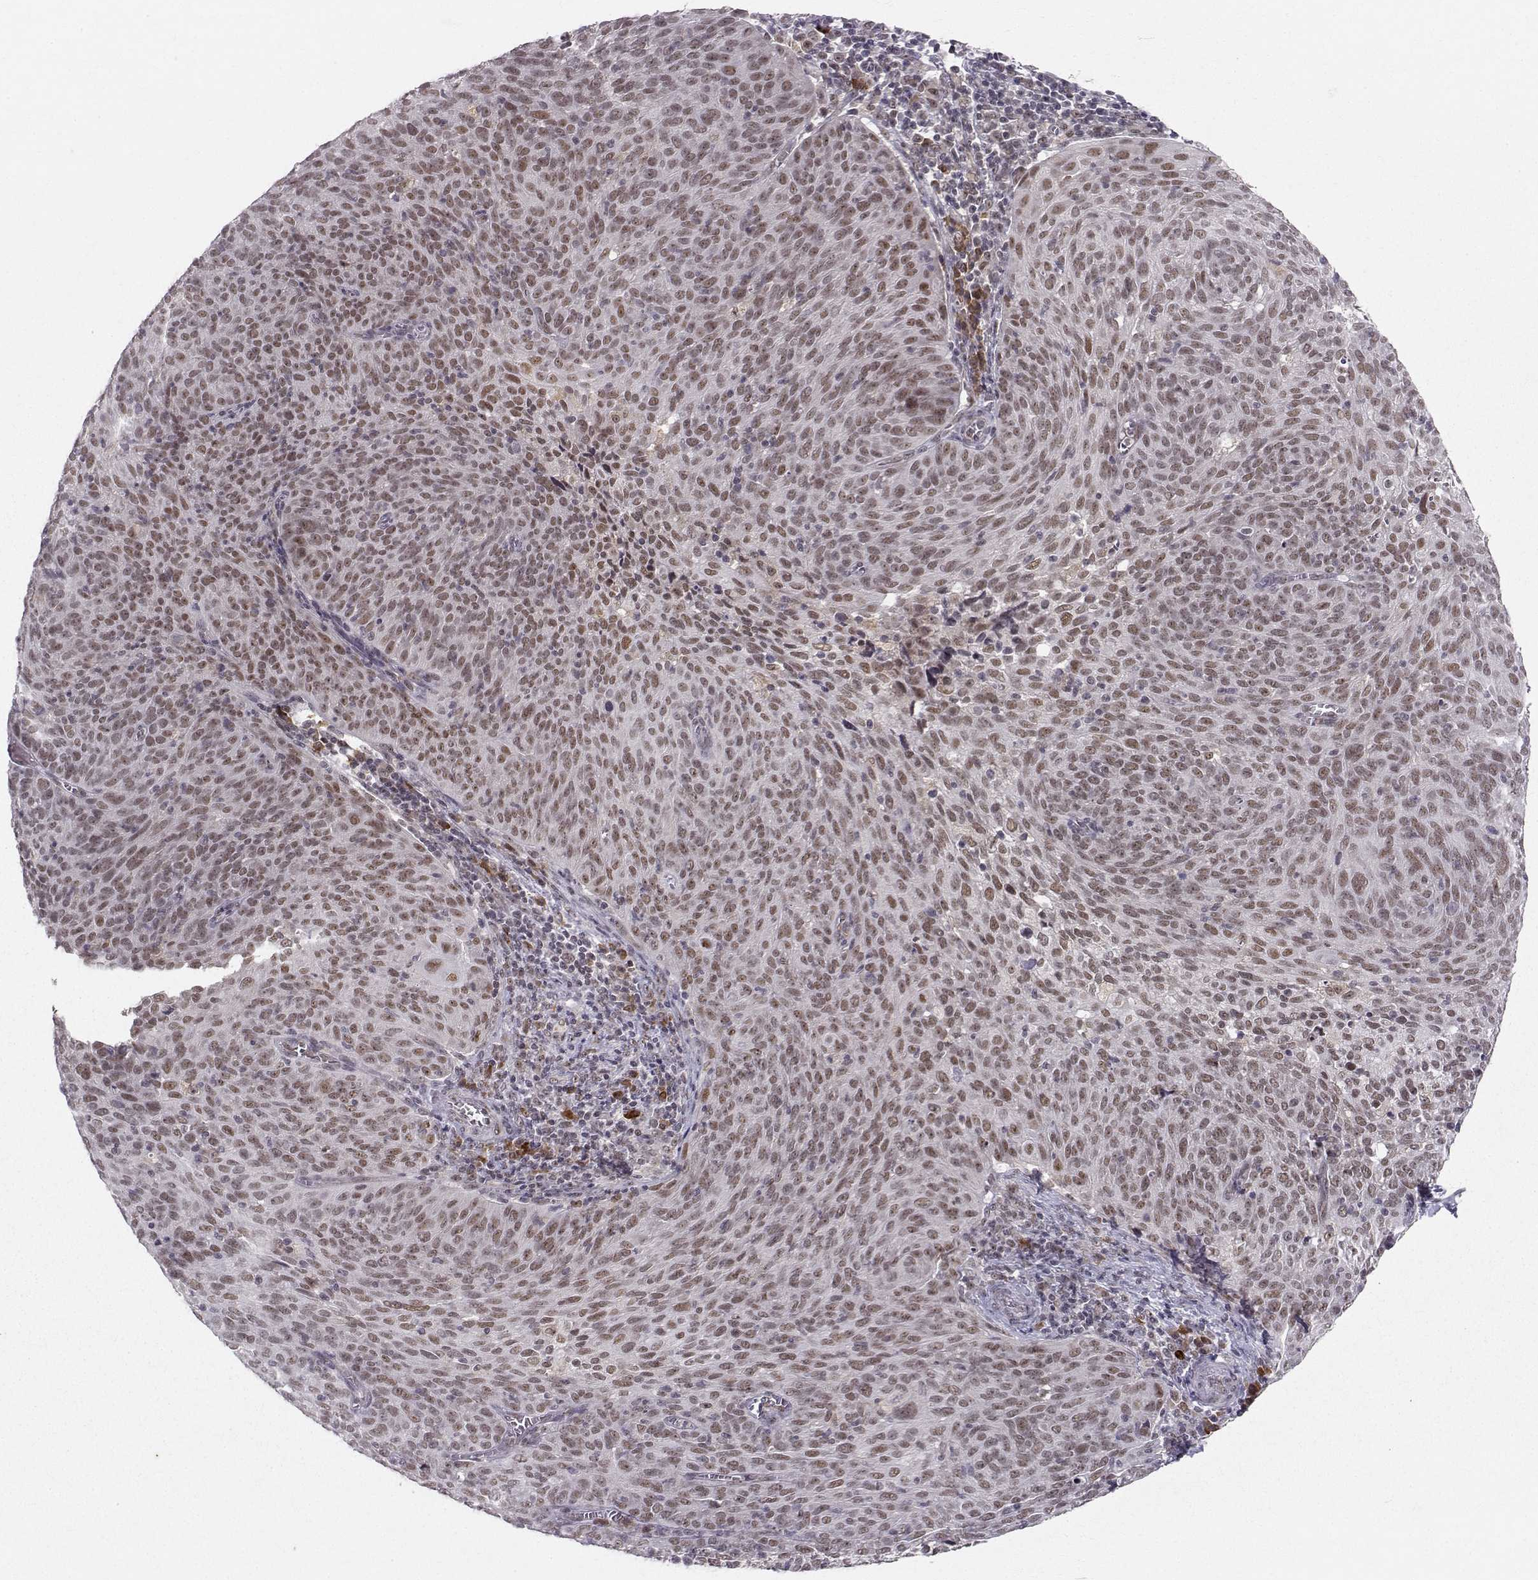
{"staining": {"intensity": "moderate", "quantity": ">75%", "location": "nuclear"}, "tissue": "cervical cancer", "cell_type": "Tumor cells", "image_type": "cancer", "snomed": [{"axis": "morphology", "description": "Squamous cell carcinoma, NOS"}, {"axis": "topography", "description": "Cervix"}], "caption": "A high-resolution image shows IHC staining of cervical cancer, which demonstrates moderate nuclear staining in about >75% of tumor cells.", "gene": "RPP38", "patient": {"sex": "female", "age": 39}}